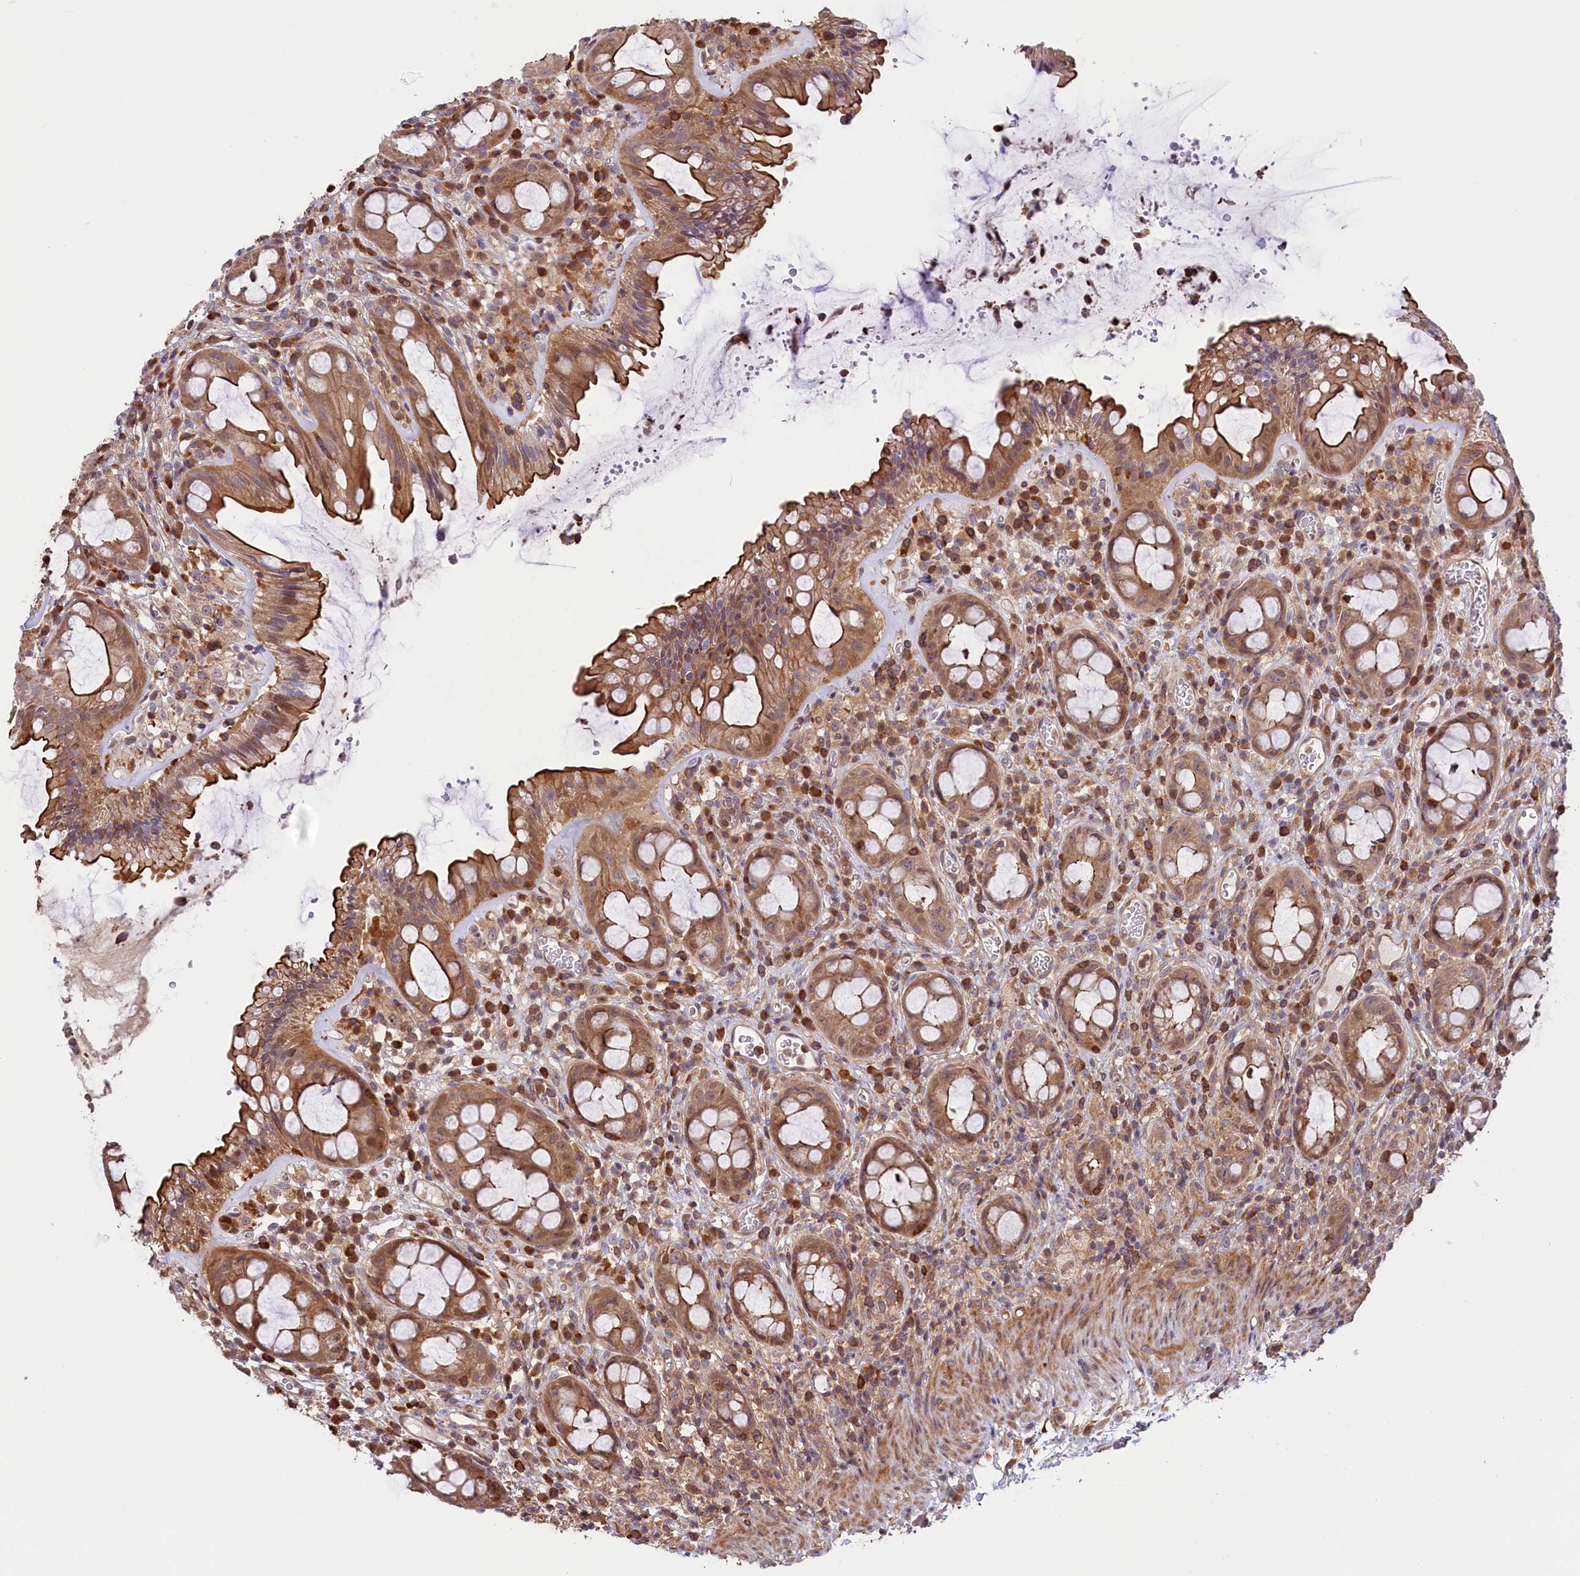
{"staining": {"intensity": "strong", "quantity": ">75%", "location": "cytoplasmic/membranous"}, "tissue": "rectum", "cell_type": "Glandular cells", "image_type": "normal", "snomed": [{"axis": "morphology", "description": "Normal tissue, NOS"}, {"axis": "topography", "description": "Rectum"}], "caption": "Protein expression analysis of unremarkable rectum shows strong cytoplasmic/membranous expression in approximately >75% of glandular cells. (DAB (3,3'-diaminobenzidine) IHC with brightfield microscopy, high magnification).", "gene": "RIC8A", "patient": {"sex": "female", "age": 57}}